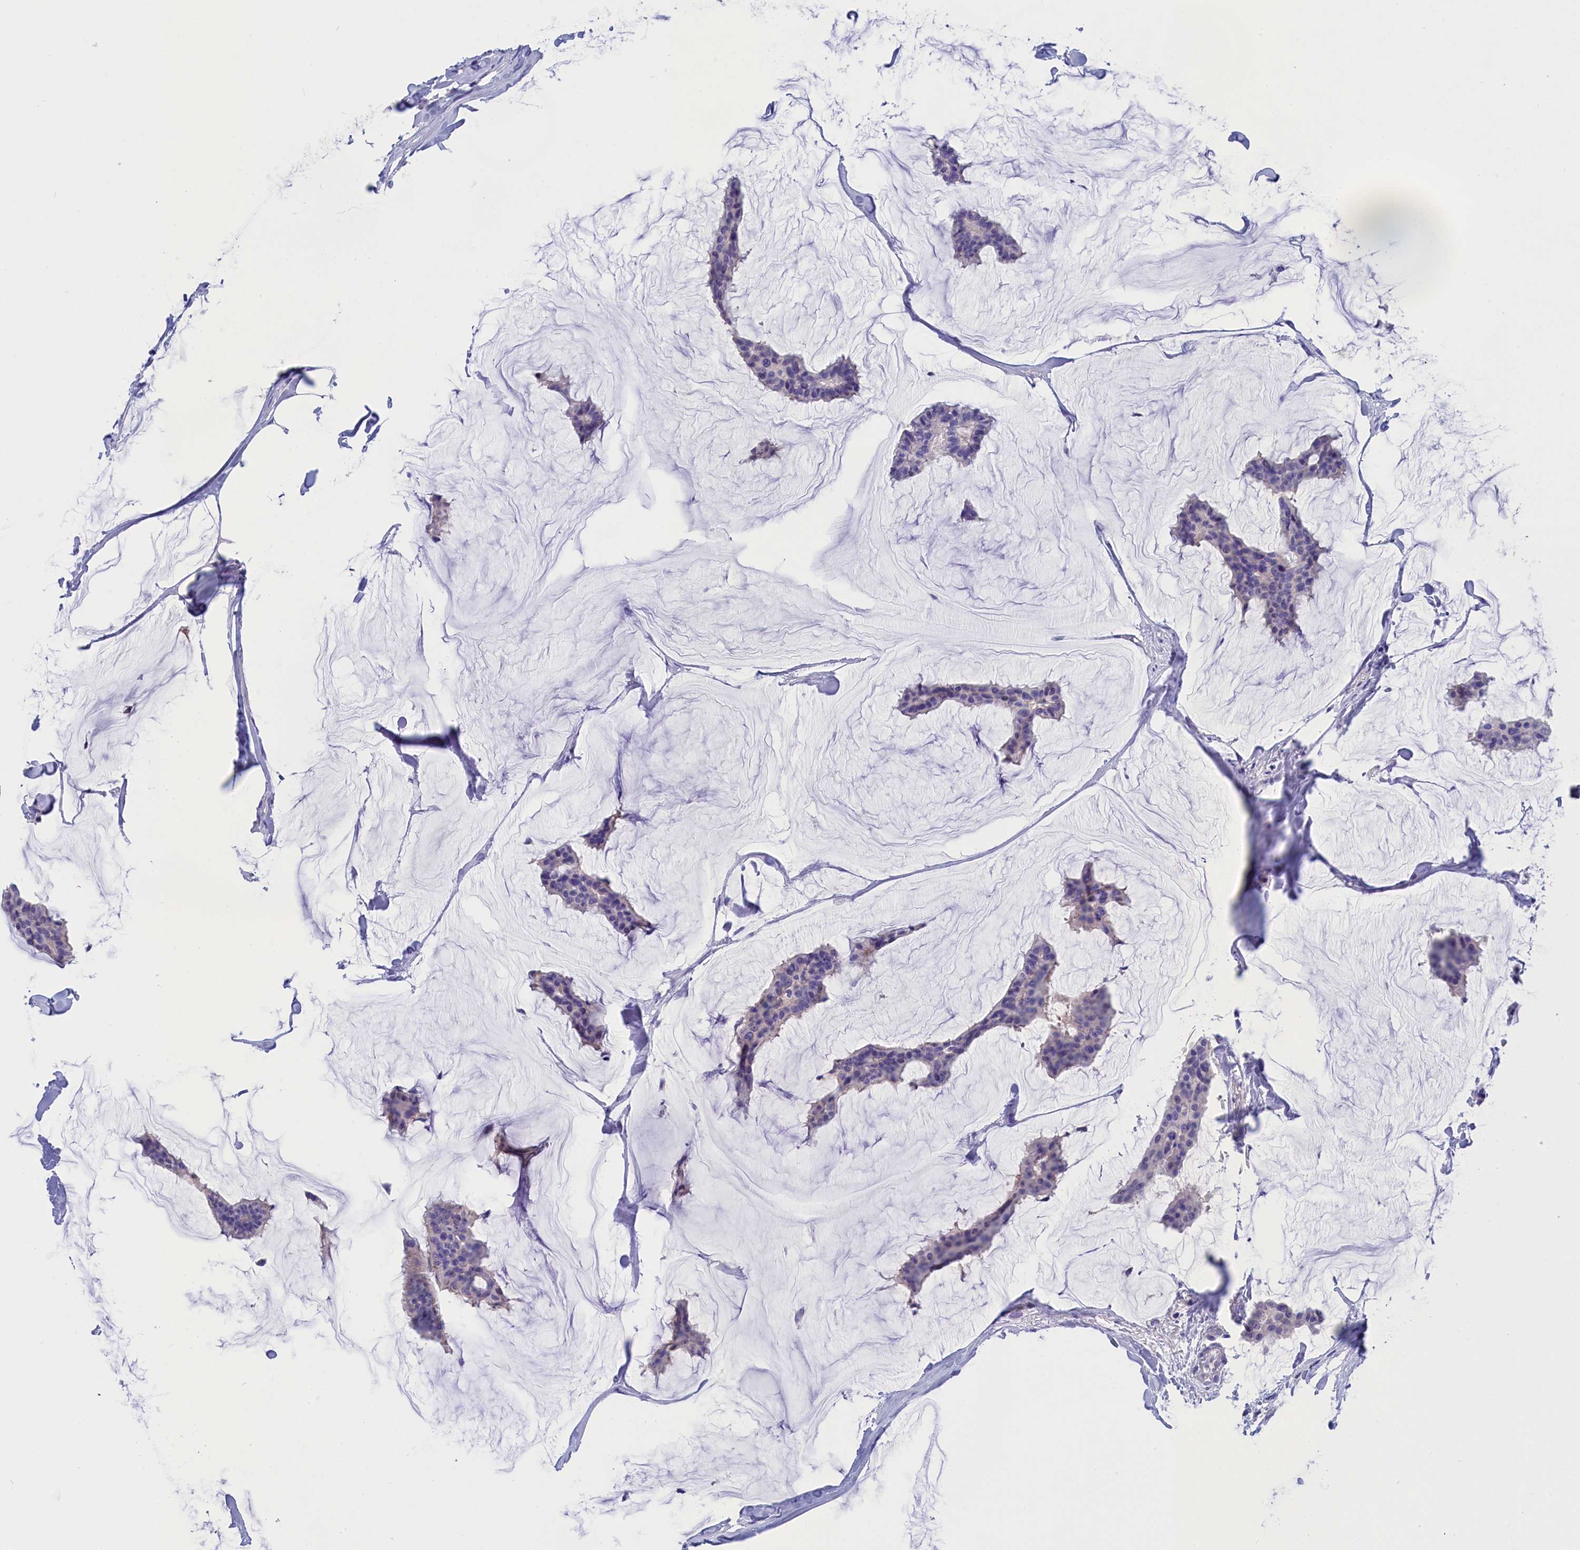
{"staining": {"intensity": "negative", "quantity": "none", "location": "none"}, "tissue": "breast cancer", "cell_type": "Tumor cells", "image_type": "cancer", "snomed": [{"axis": "morphology", "description": "Duct carcinoma"}, {"axis": "topography", "description": "Breast"}], "caption": "Immunohistochemistry (IHC) histopathology image of breast cancer stained for a protein (brown), which displays no positivity in tumor cells. The staining is performed using DAB (3,3'-diaminobenzidine) brown chromogen with nuclei counter-stained in using hematoxylin.", "gene": "VPS35L", "patient": {"sex": "female", "age": 93}}